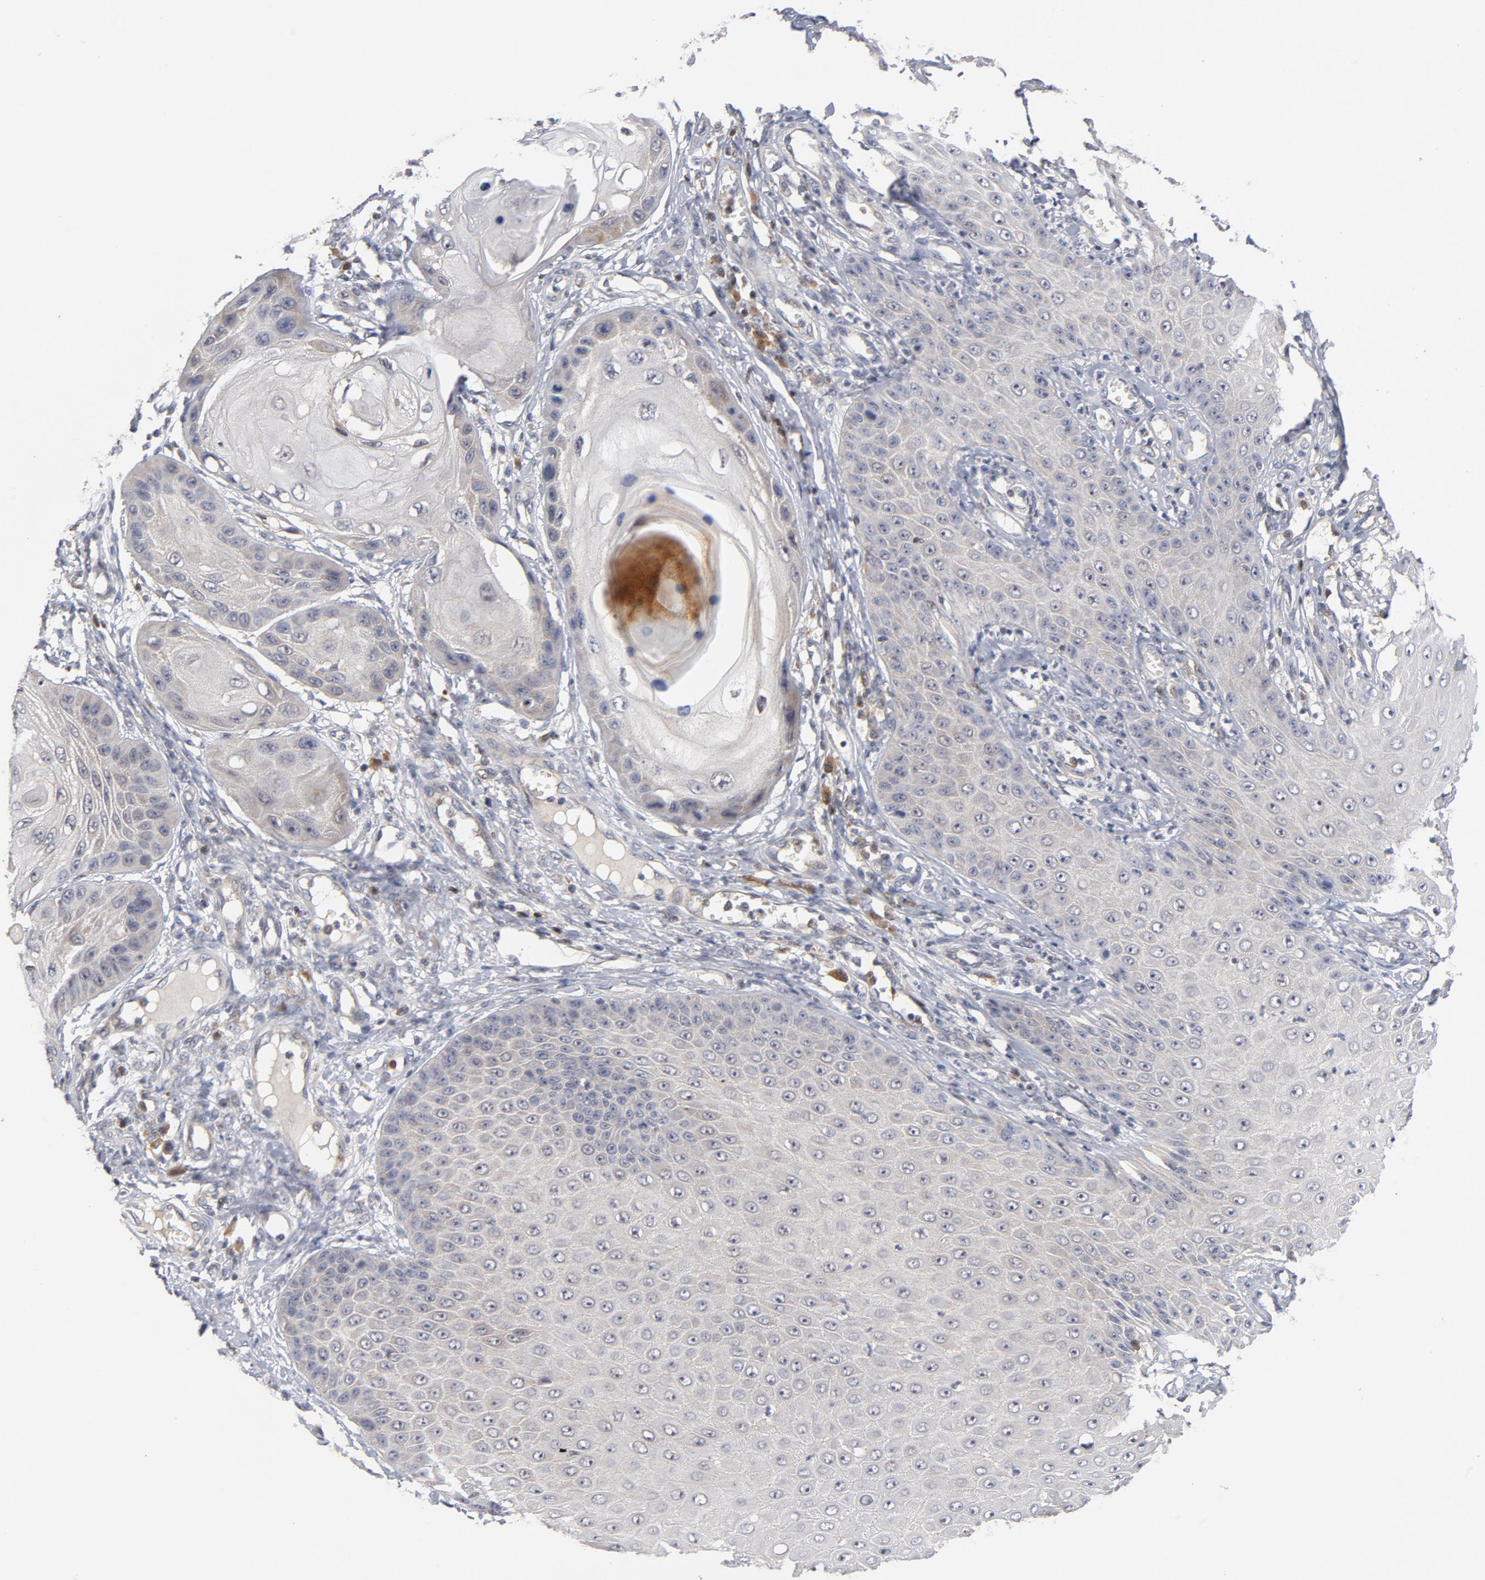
{"staining": {"intensity": "weak", "quantity": ">75%", "location": "cytoplasmic/membranous"}, "tissue": "skin cancer", "cell_type": "Tumor cells", "image_type": "cancer", "snomed": [{"axis": "morphology", "description": "Squamous cell carcinoma, NOS"}, {"axis": "topography", "description": "Skin"}], "caption": "A brown stain labels weak cytoplasmic/membranous expression of a protein in human skin cancer (squamous cell carcinoma) tumor cells.", "gene": "TRADD", "patient": {"sex": "female", "age": 40}}